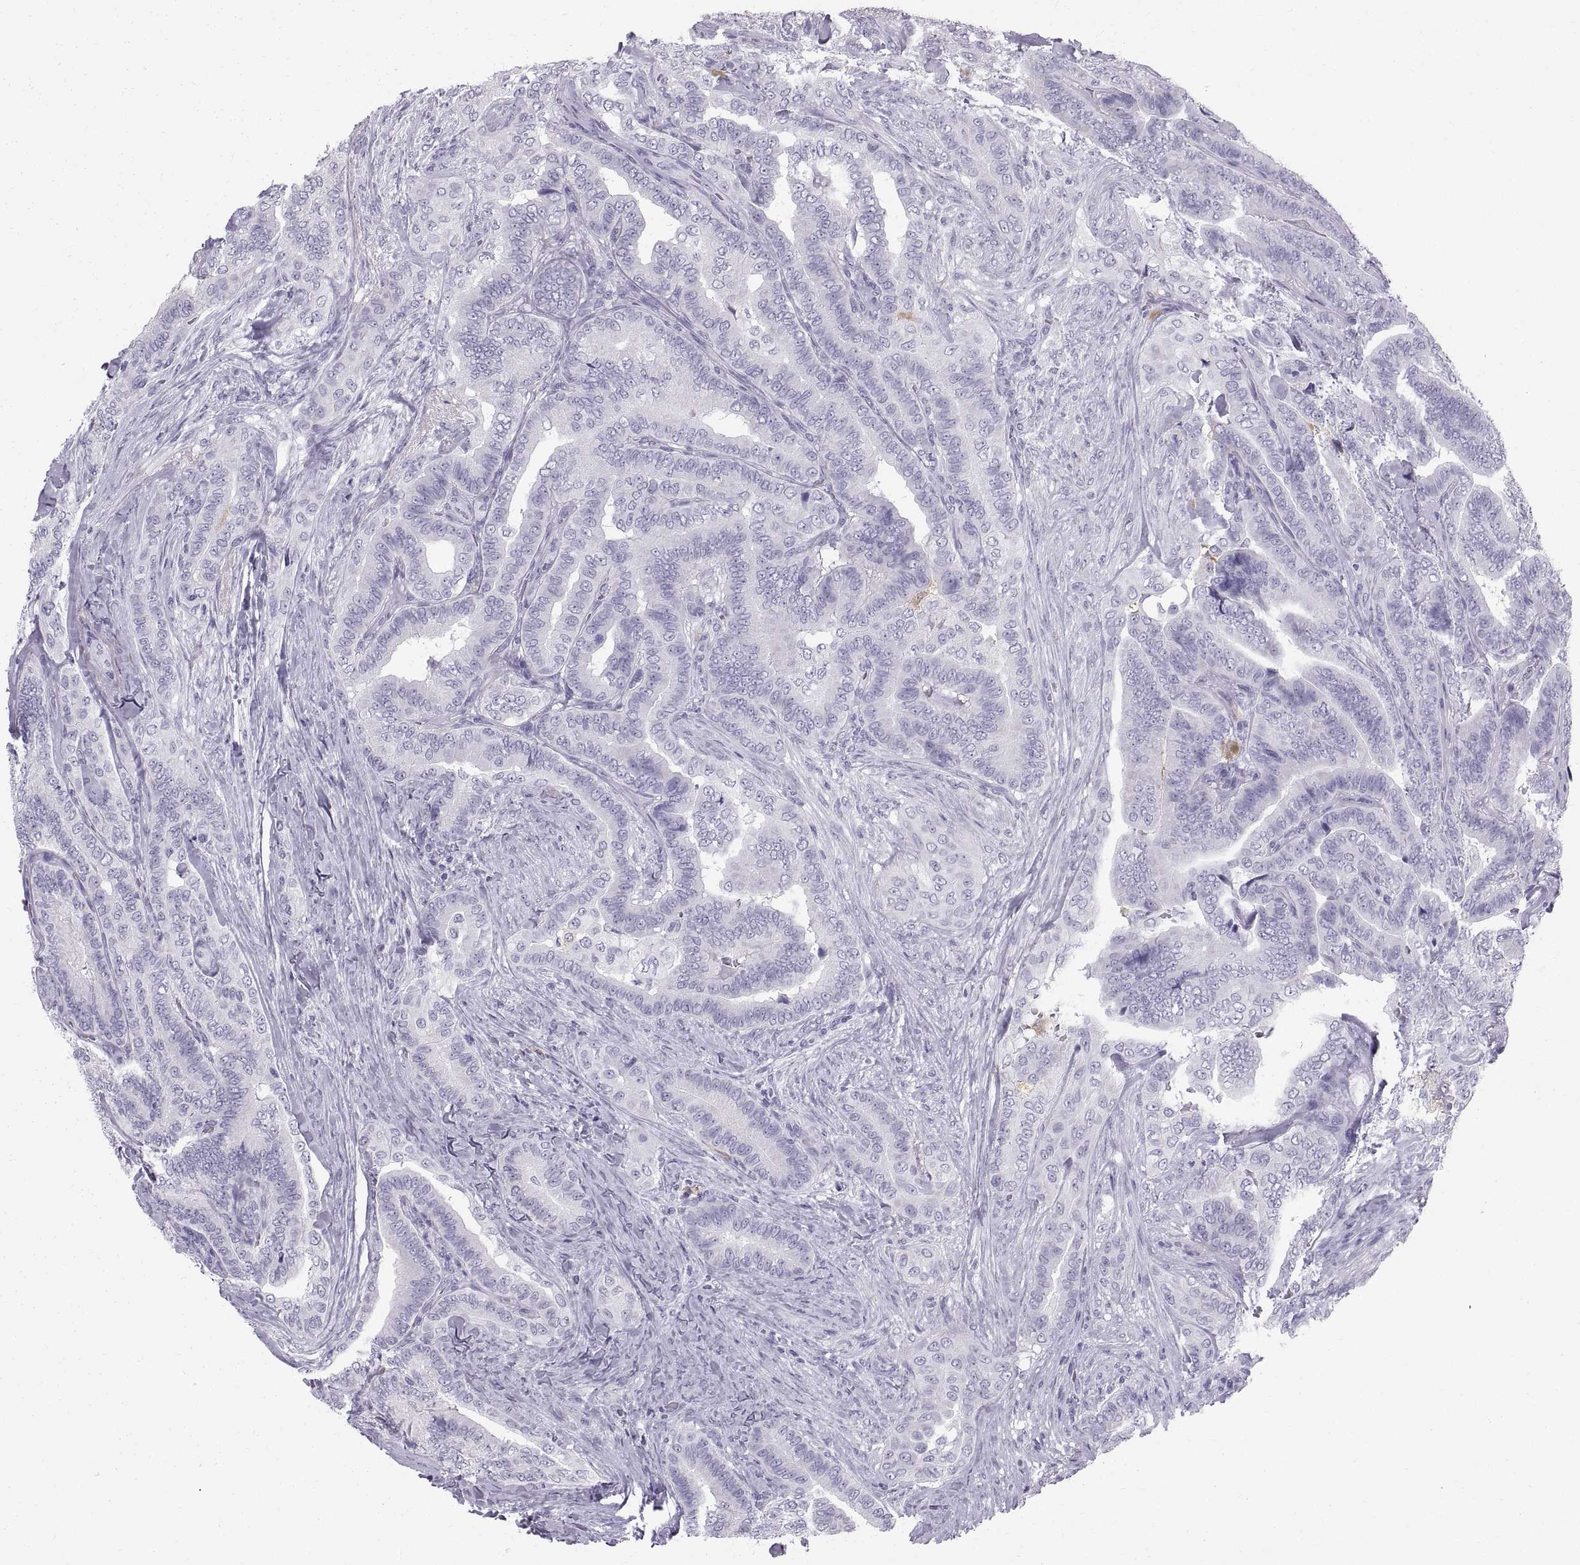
{"staining": {"intensity": "negative", "quantity": "none", "location": "none"}, "tissue": "thyroid cancer", "cell_type": "Tumor cells", "image_type": "cancer", "snomed": [{"axis": "morphology", "description": "Papillary adenocarcinoma, NOS"}, {"axis": "topography", "description": "Thyroid gland"}], "caption": "There is no significant staining in tumor cells of thyroid cancer (papillary adenocarcinoma).", "gene": "SLC22A6", "patient": {"sex": "male", "age": 61}}